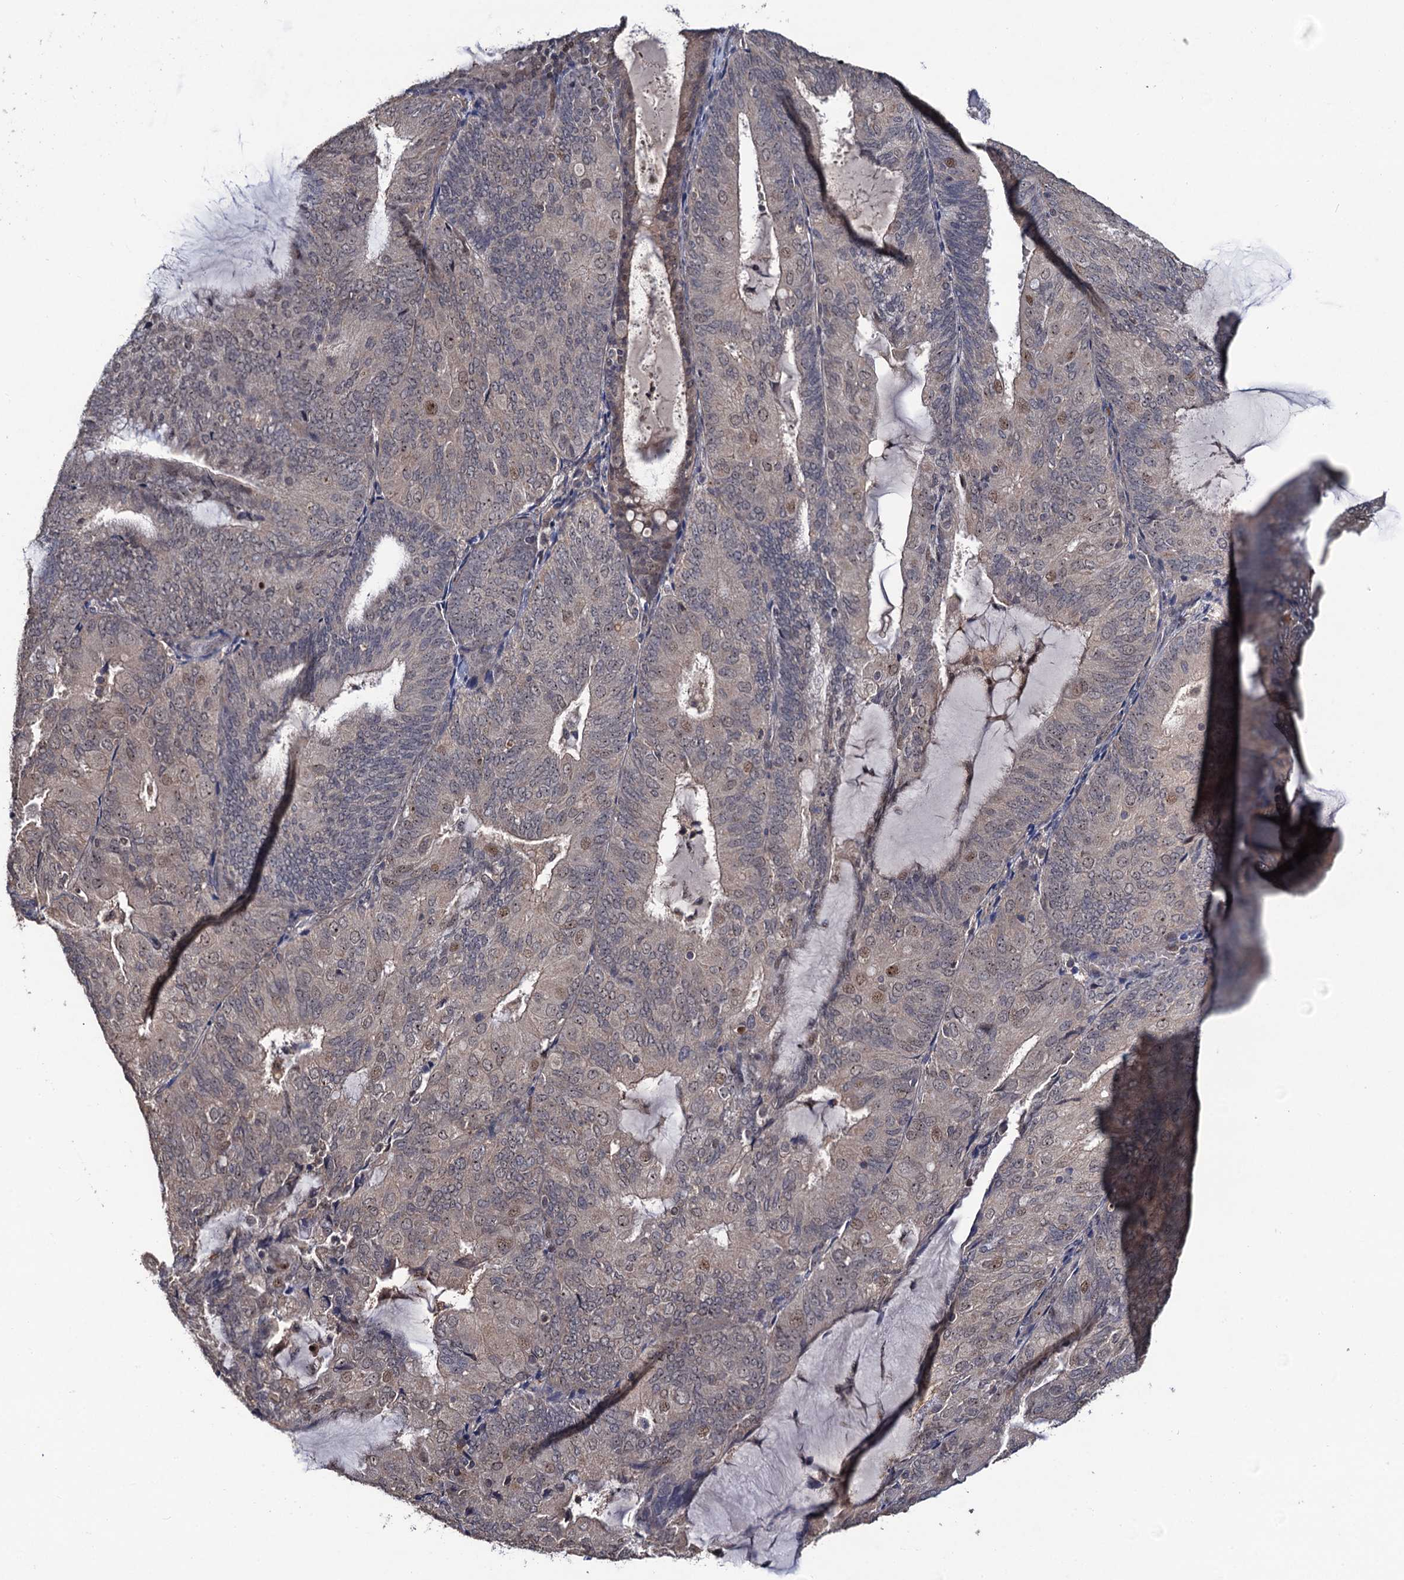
{"staining": {"intensity": "weak", "quantity": "<25%", "location": "nuclear"}, "tissue": "endometrial cancer", "cell_type": "Tumor cells", "image_type": "cancer", "snomed": [{"axis": "morphology", "description": "Adenocarcinoma, NOS"}, {"axis": "topography", "description": "Endometrium"}], "caption": "Tumor cells are negative for brown protein staining in adenocarcinoma (endometrial). (Stains: DAB (3,3'-diaminobenzidine) IHC with hematoxylin counter stain, Microscopy: brightfield microscopy at high magnification).", "gene": "LRRC63", "patient": {"sex": "female", "age": 81}}